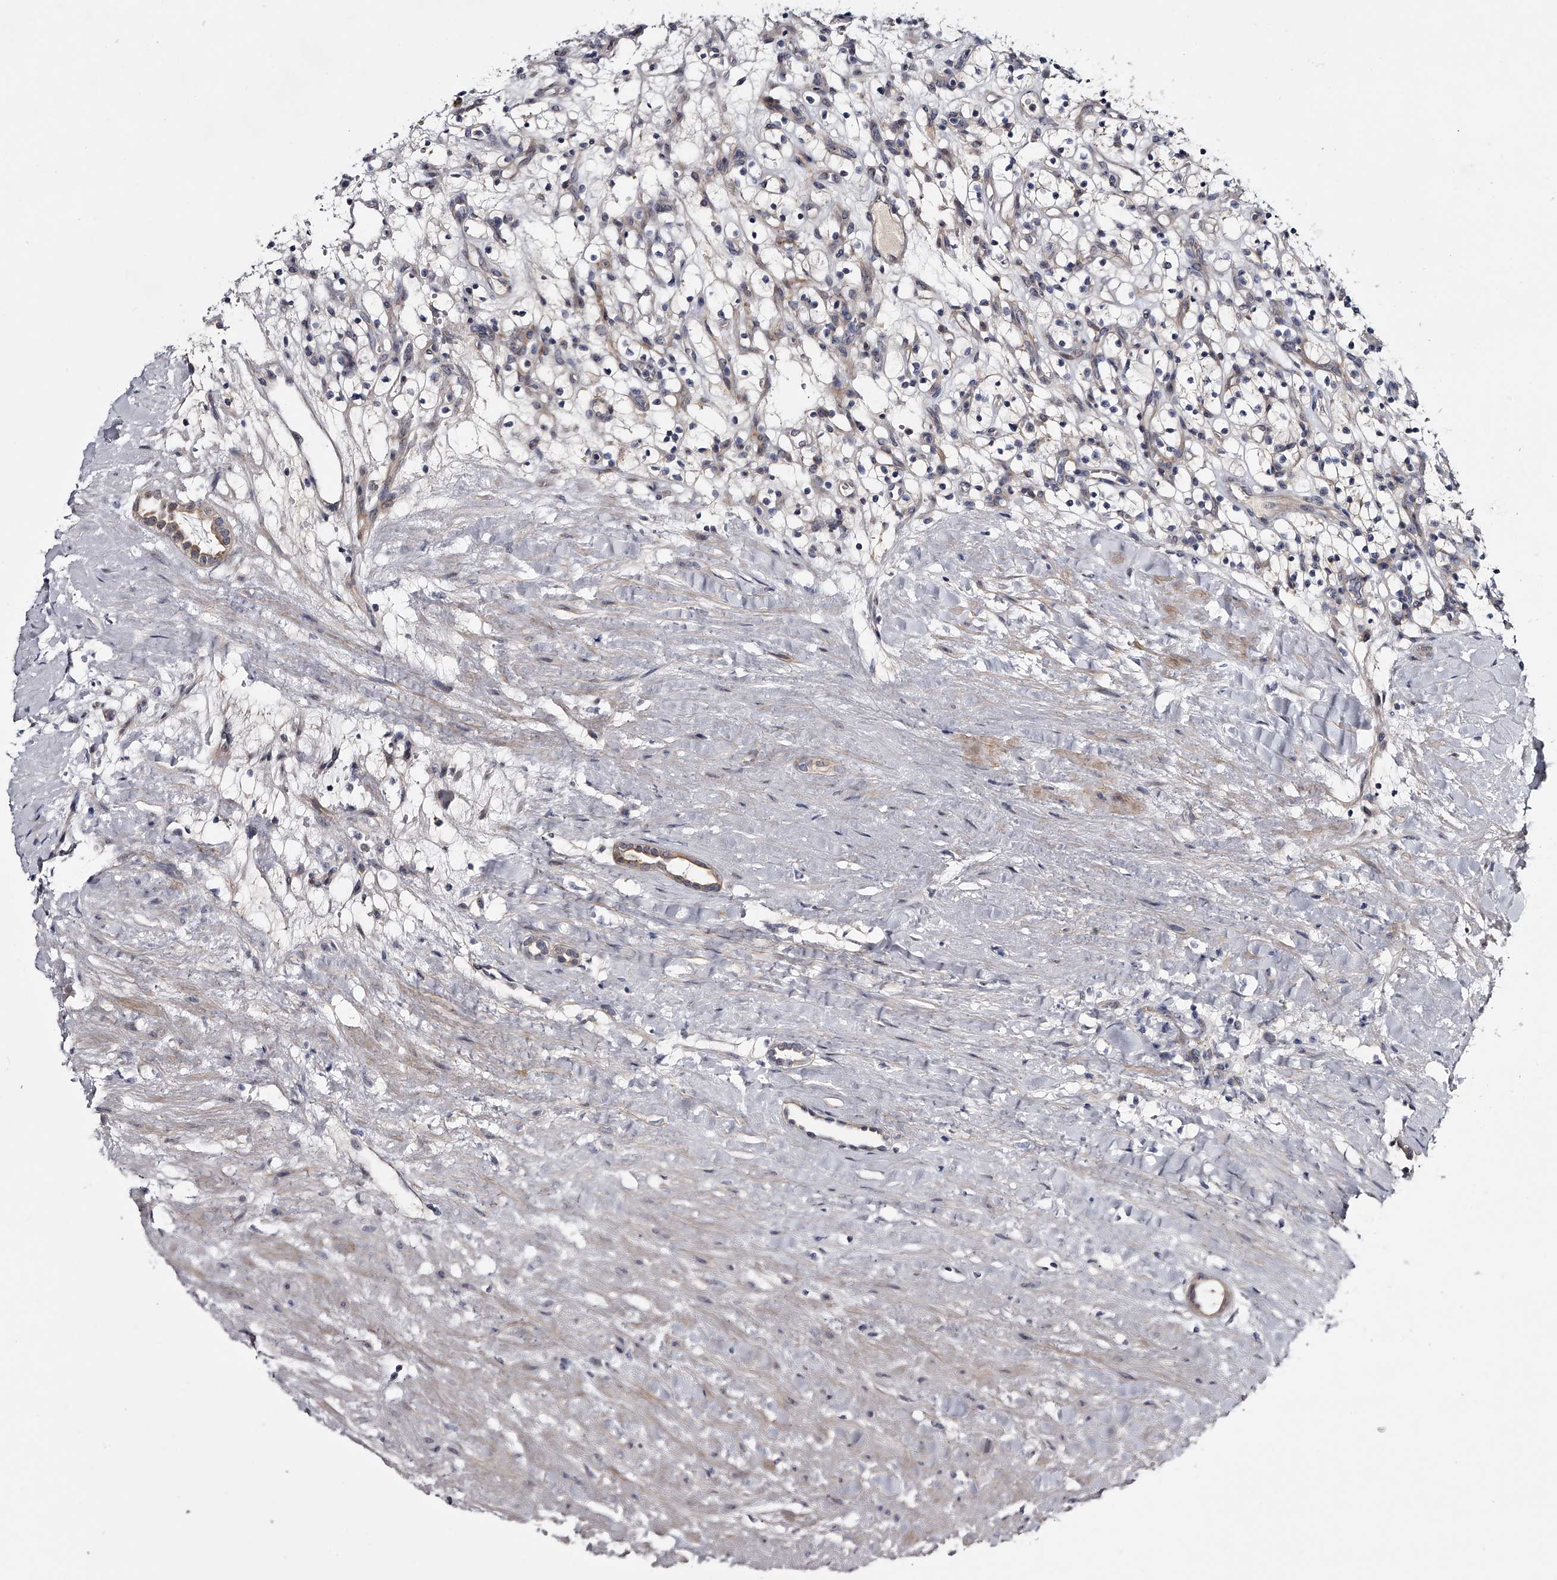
{"staining": {"intensity": "negative", "quantity": "none", "location": "none"}, "tissue": "renal cancer", "cell_type": "Tumor cells", "image_type": "cancer", "snomed": [{"axis": "morphology", "description": "Adenocarcinoma, NOS"}, {"axis": "topography", "description": "Kidney"}], "caption": "This is an immunohistochemistry image of human adenocarcinoma (renal). There is no staining in tumor cells.", "gene": "MDN1", "patient": {"sex": "female", "age": 57}}